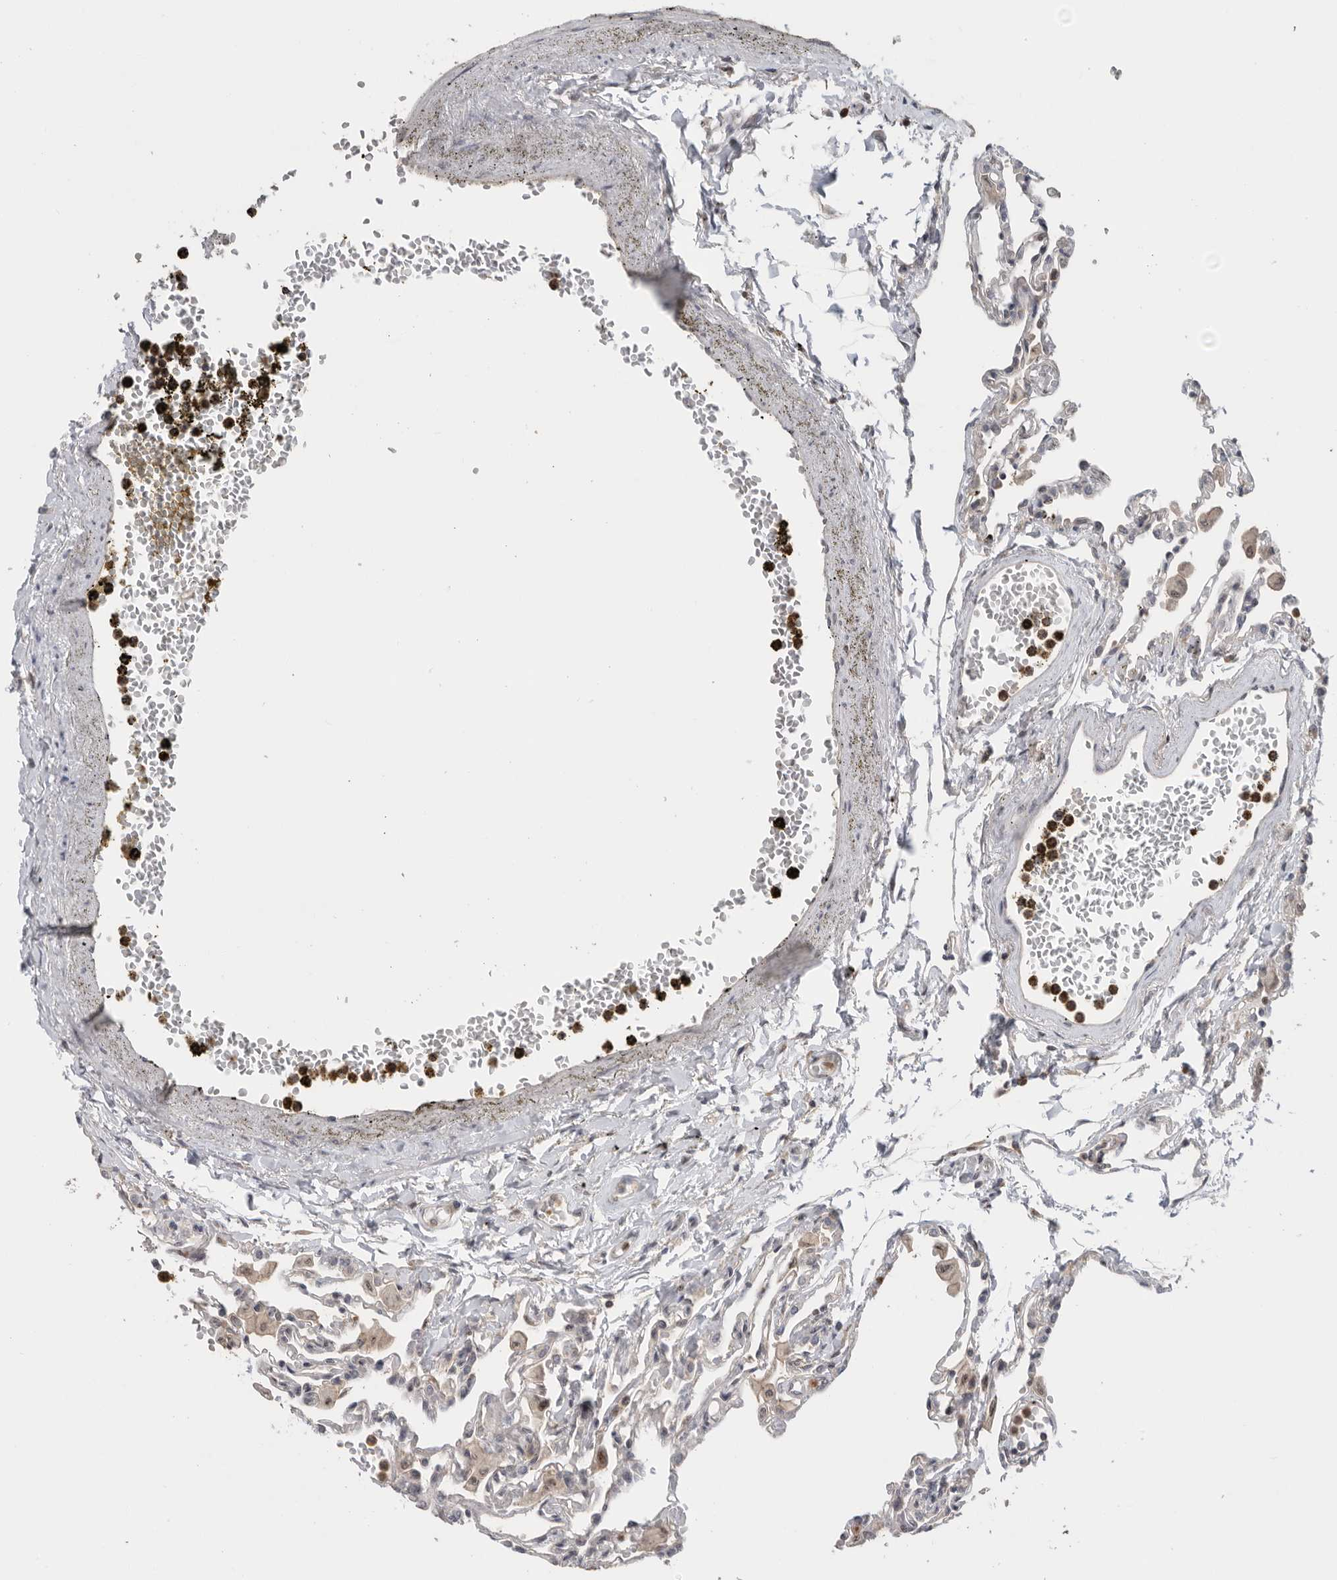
{"staining": {"intensity": "weak", "quantity": "<25%", "location": "cytoplasmic/membranous"}, "tissue": "lung", "cell_type": "Alveolar cells", "image_type": "normal", "snomed": [{"axis": "morphology", "description": "Normal tissue, NOS"}, {"axis": "topography", "description": "Bronchus"}, {"axis": "topography", "description": "Lung"}], "caption": "Immunohistochemistry (IHC) histopathology image of benign human lung stained for a protein (brown), which exhibits no positivity in alveolar cells.", "gene": "KLK5", "patient": {"sex": "female", "age": 49}}